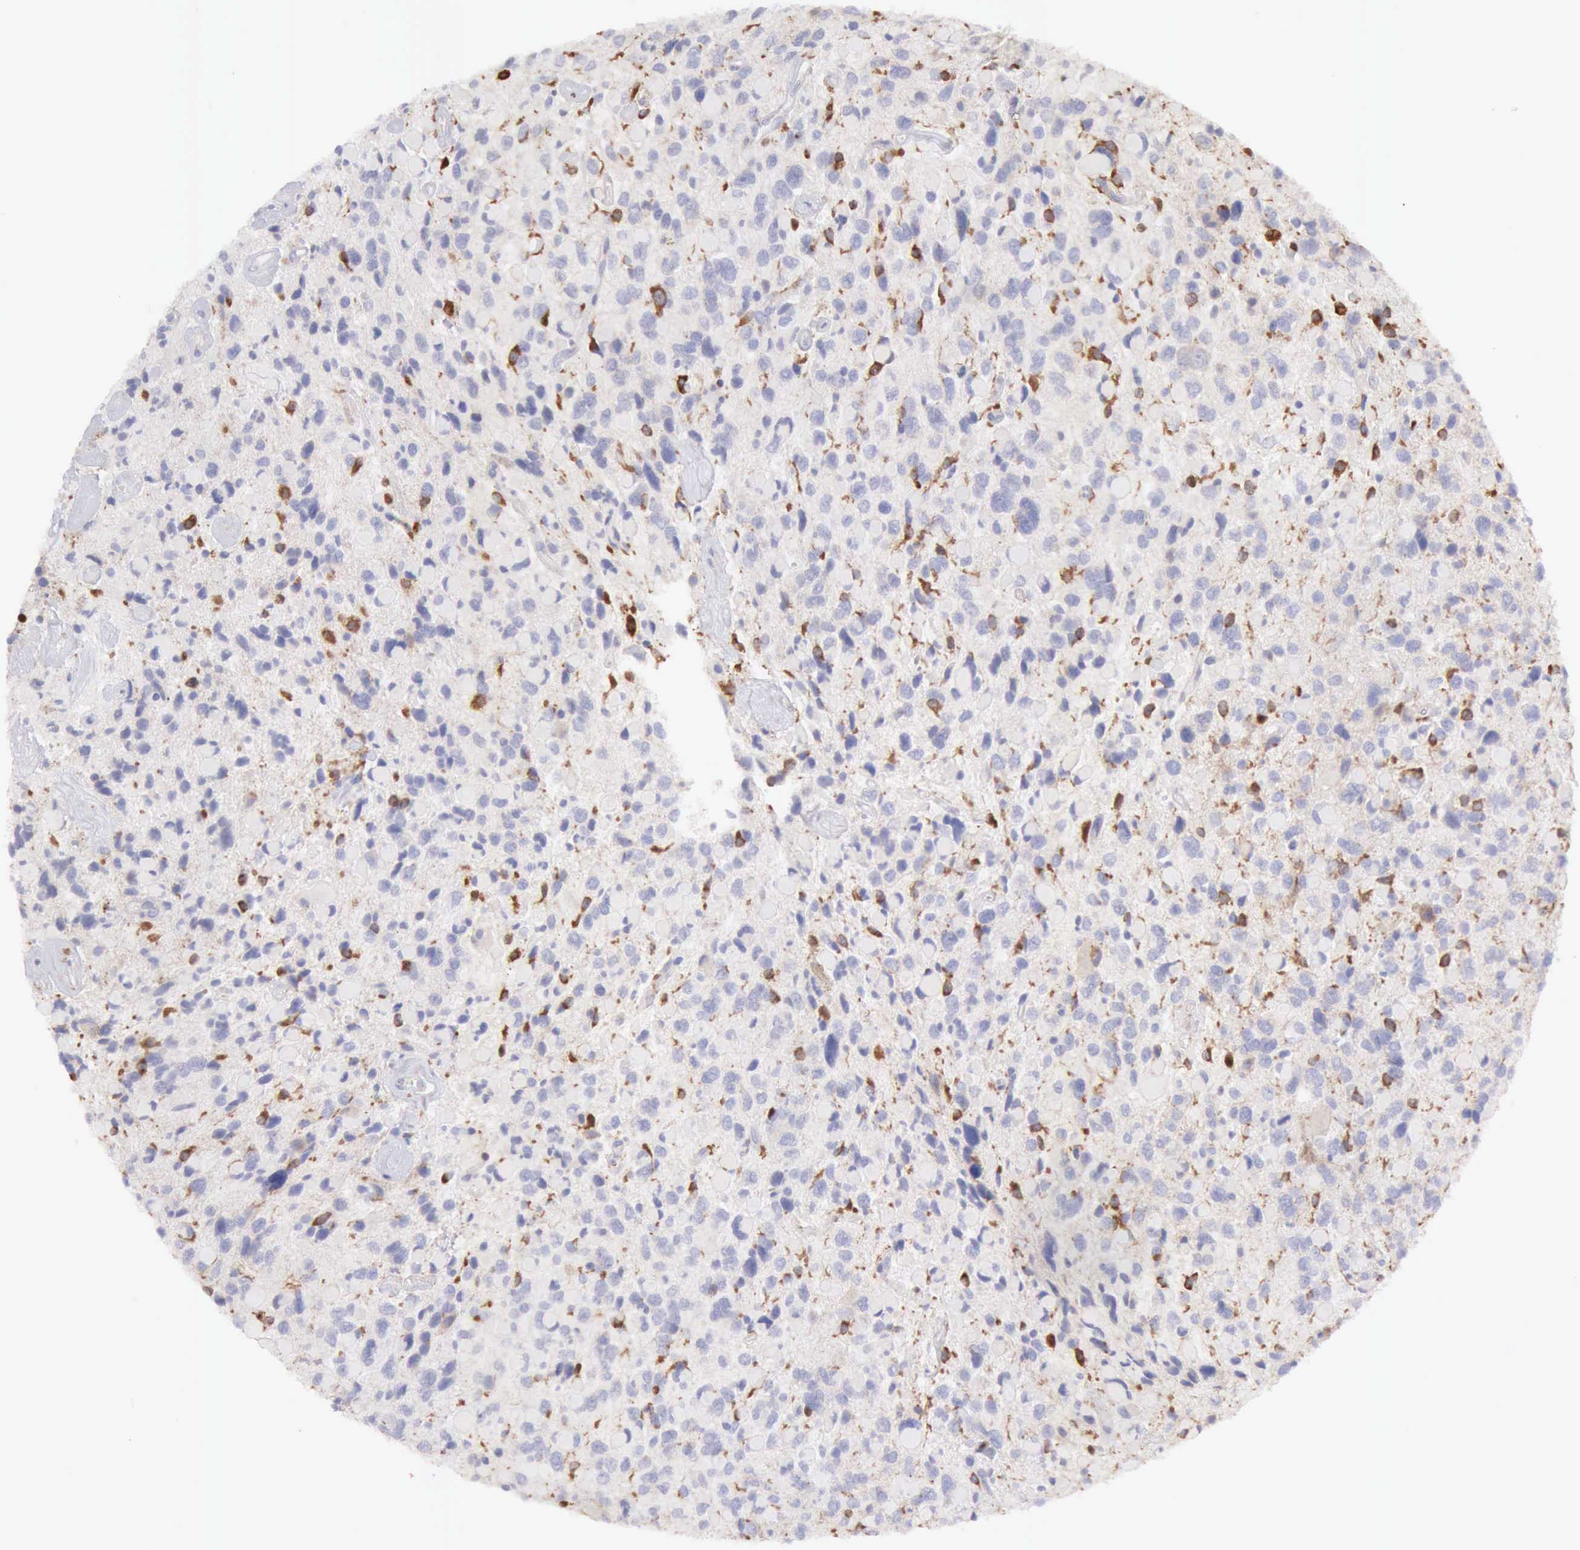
{"staining": {"intensity": "negative", "quantity": "none", "location": "none"}, "tissue": "glioma", "cell_type": "Tumor cells", "image_type": "cancer", "snomed": [{"axis": "morphology", "description": "Glioma, malignant, High grade"}, {"axis": "topography", "description": "Brain"}], "caption": "A micrograph of malignant glioma (high-grade) stained for a protein exhibits no brown staining in tumor cells. Brightfield microscopy of IHC stained with DAB (brown) and hematoxylin (blue), captured at high magnification.", "gene": "ARHGAP4", "patient": {"sex": "female", "age": 37}}